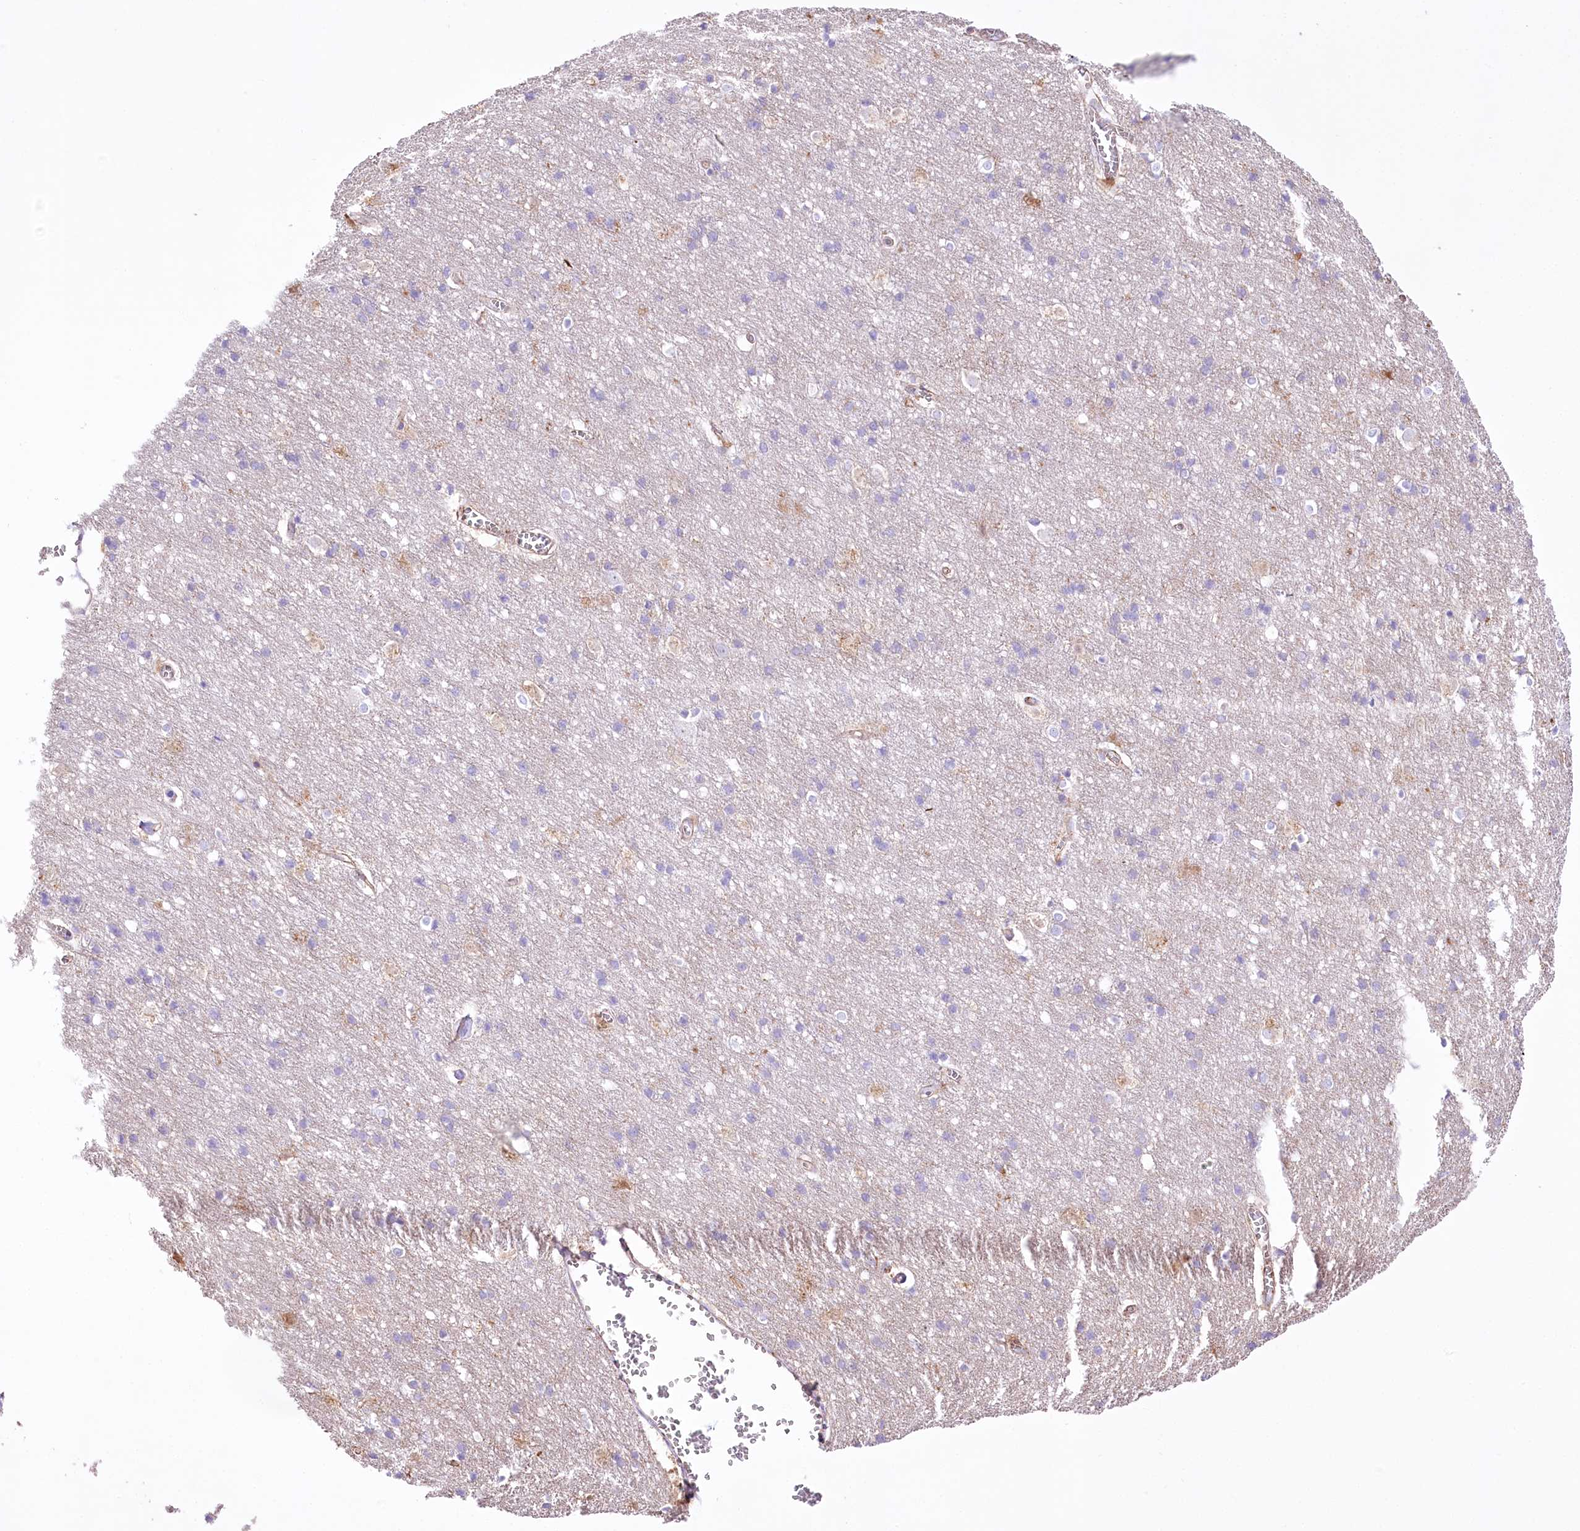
{"staining": {"intensity": "negative", "quantity": "none", "location": "none"}, "tissue": "cerebral cortex", "cell_type": "Endothelial cells", "image_type": "normal", "snomed": [{"axis": "morphology", "description": "Normal tissue, NOS"}, {"axis": "topography", "description": "Cerebral cortex"}], "caption": "Immunohistochemistry (IHC) image of unremarkable cerebral cortex: human cerebral cortex stained with DAB (3,3'-diaminobenzidine) exhibits no significant protein positivity in endothelial cells.", "gene": "FAM216A", "patient": {"sex": "male", "age": 54}}